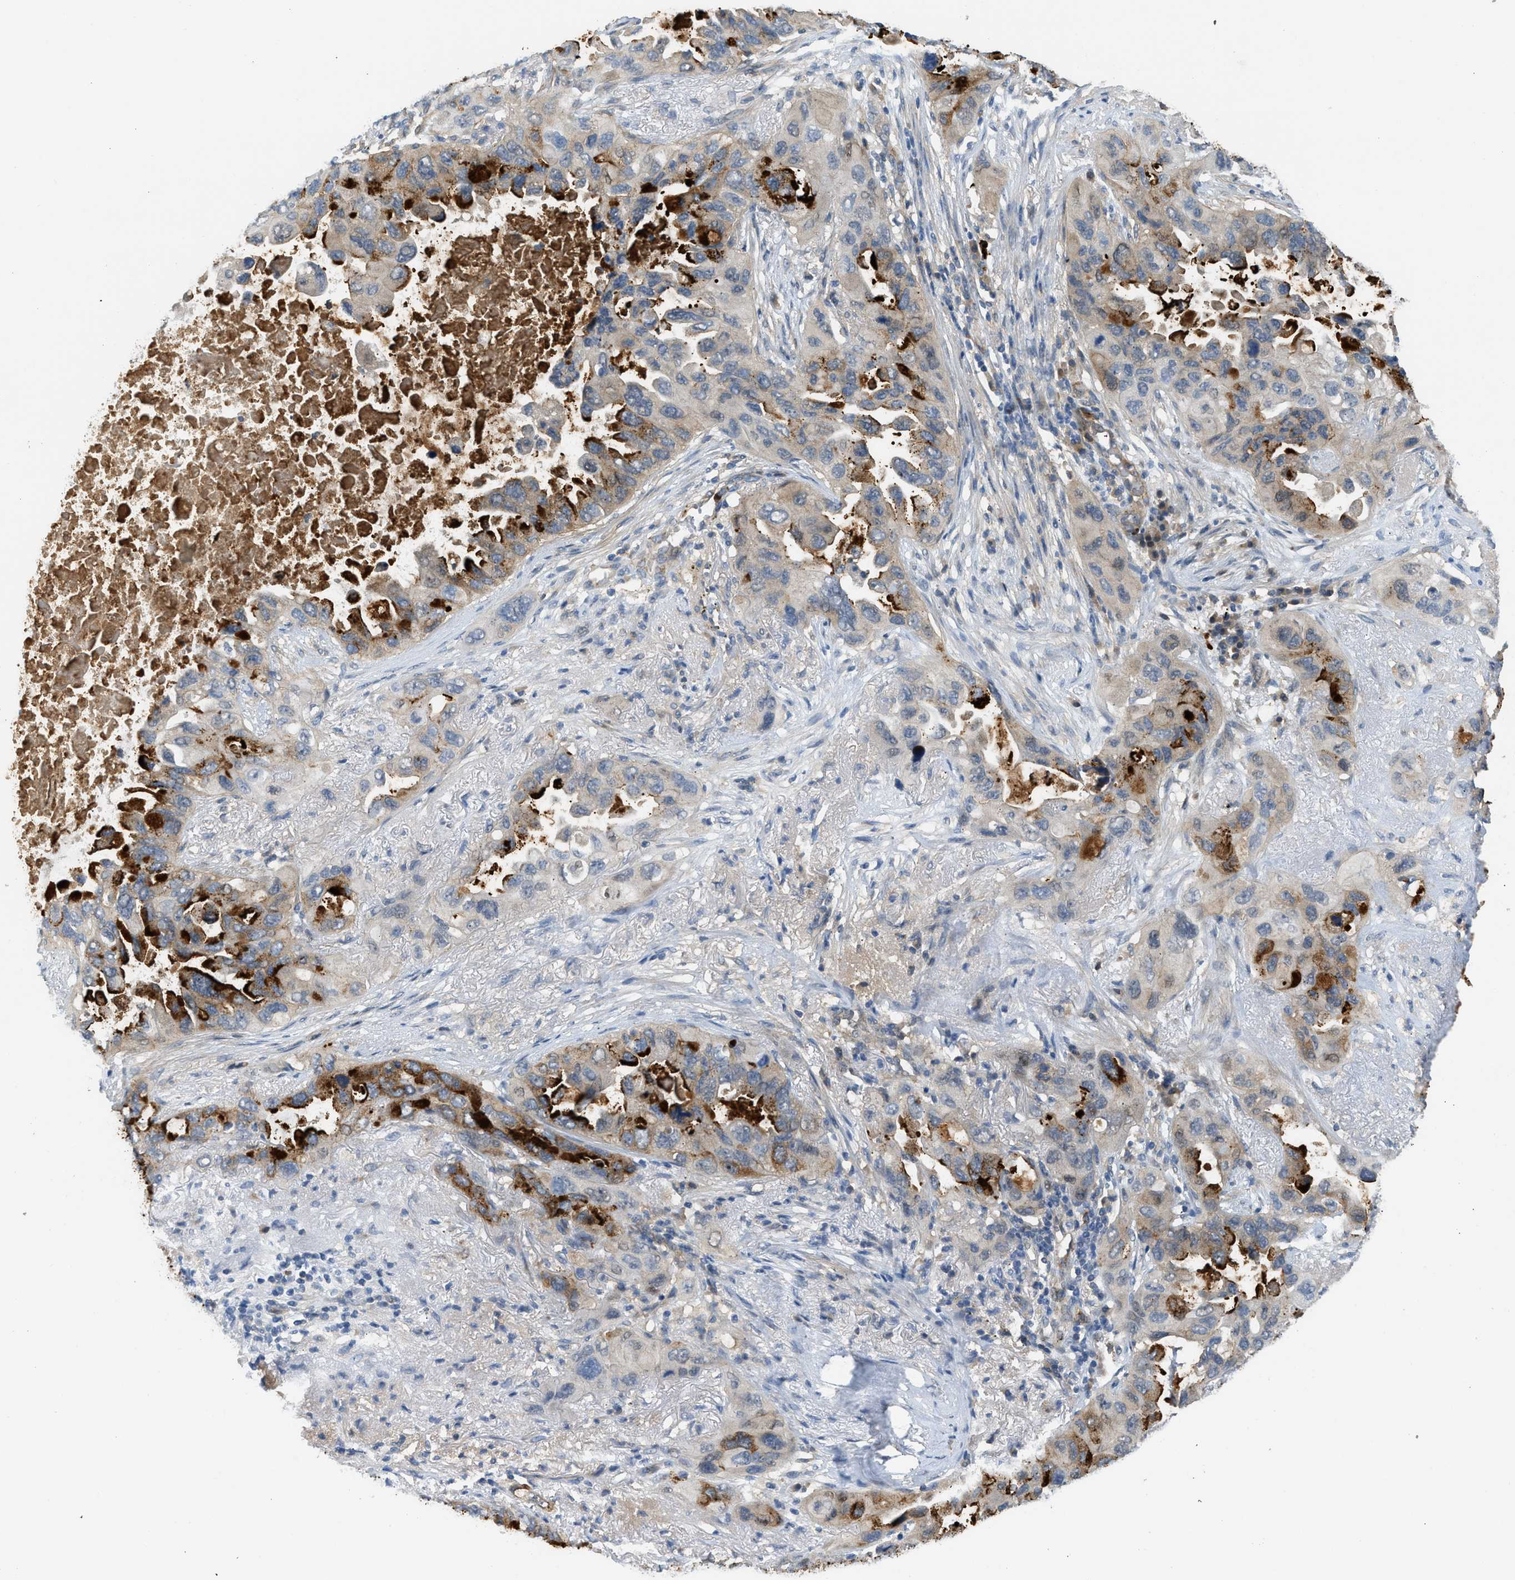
{"staining": {"intensity": "strong", "quantity": "<25%", "location": "cytoplasmic/membranous"}, "tissue": "lung cancer", "cell_type": "Tumor cells", "image_type": "cancer", "snomed": [{"axis": "morphology", "description": "Squamous cell carcinoma, NOS"}, {"axis": "topography", "description": "Lung"}], "caption": "This image shows immunohistochemistry (IHC) staining of human squamous cell carcinoma (lung), with medium strong cytoplasmic/membranous staining in approximately <25% of tumor cells.", "gene": "RHBDF2", "patient": {"sex": "female", "age": 73}}